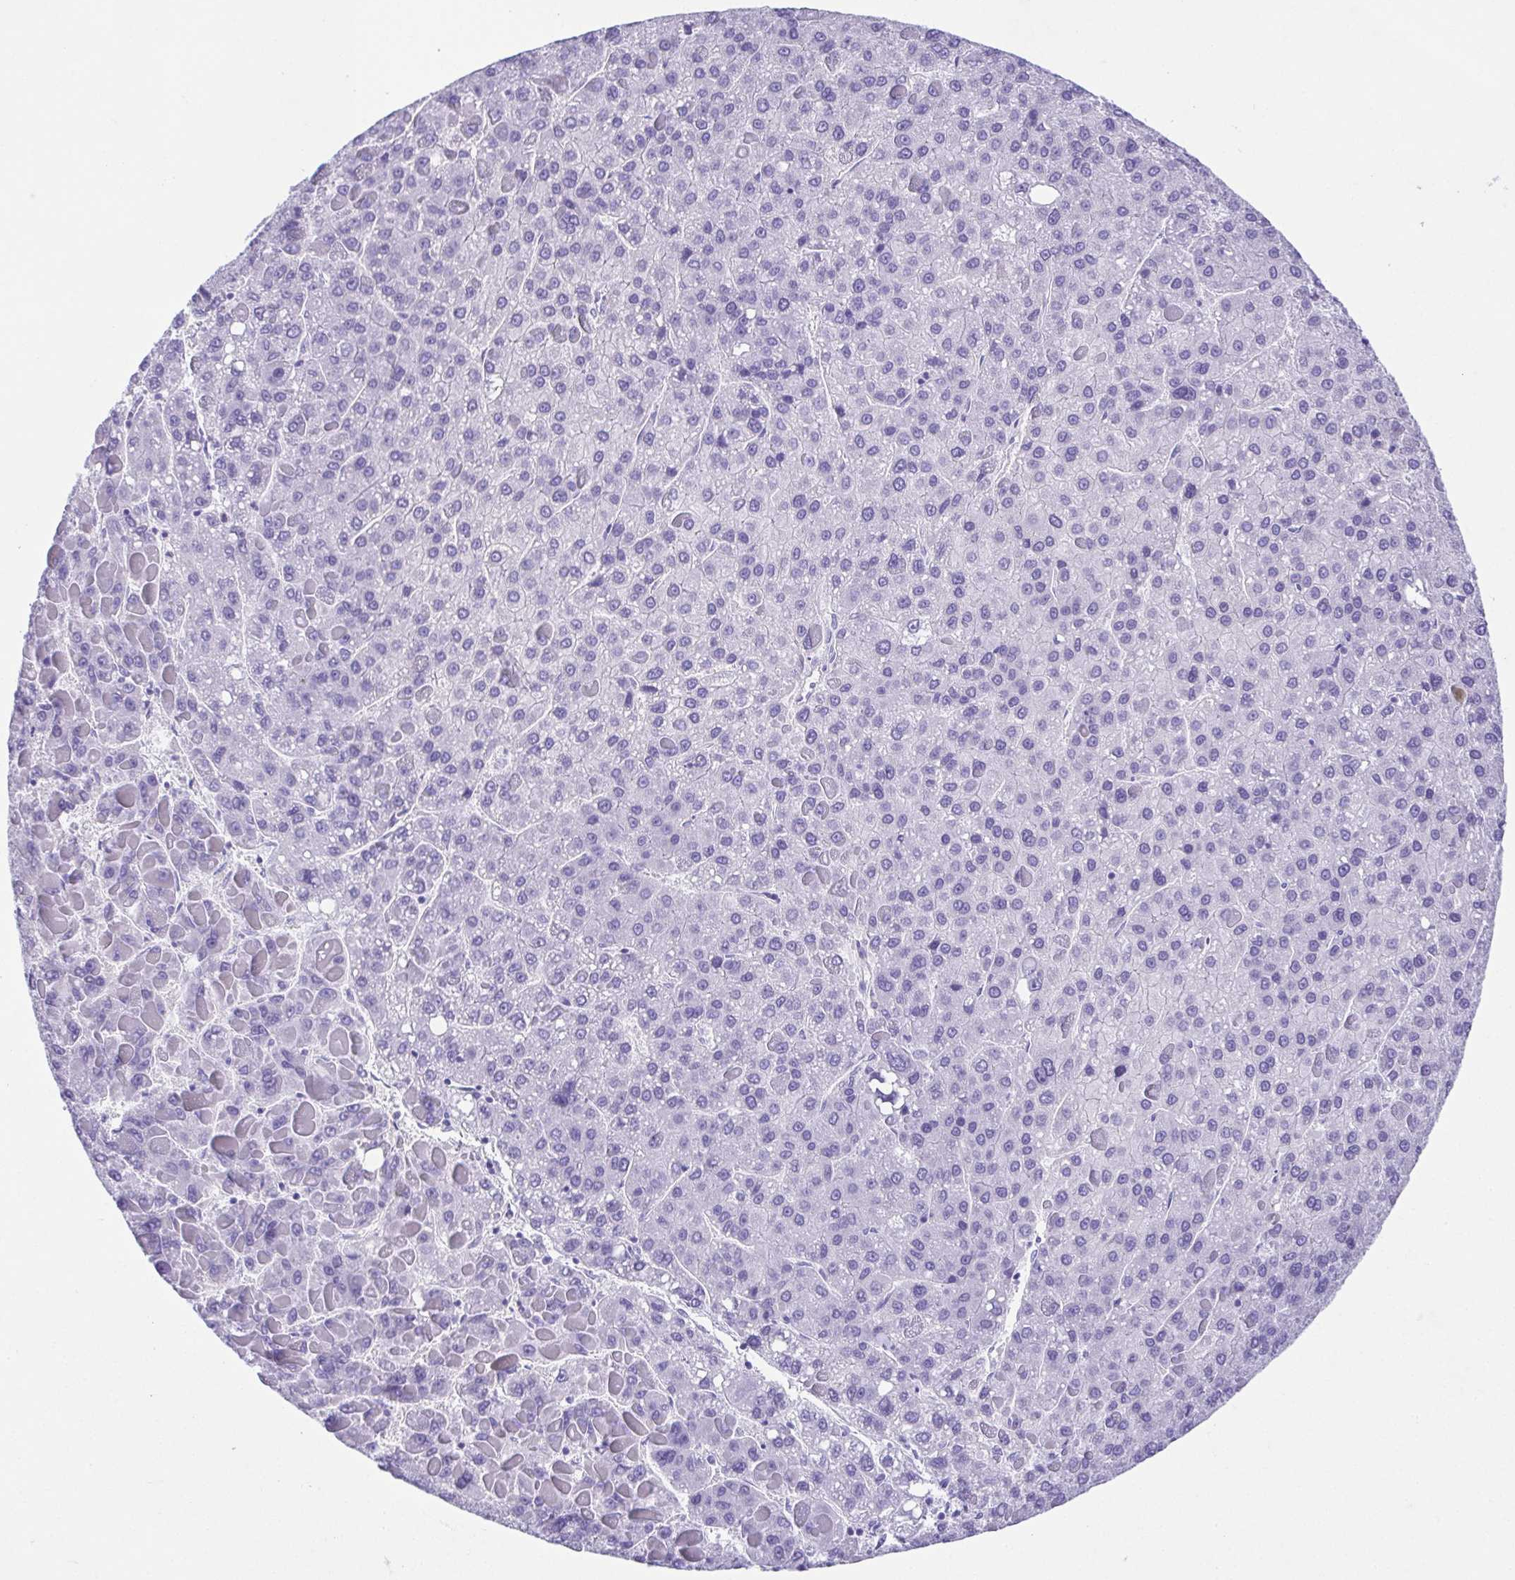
{"staining": {"intensity": "negative", "quantity": "none", "location": "none"}, "tissue": "liver cancer", "cell_type": "Tumor cells", "image_type": "cancer", "snomed": [{"axis": "morphology", "description": "Carcinoma, Hepatocellular, NOS"}, {"axis": "topography", "description": "Liver"}], "caption": "A histopathology image of liver cancer (hepatocellular carcinoma) stained for a protein displays no brown staining in tumor cells.", "gene": "SPATA4", "patient": {"sex": "female", "age": 82}}